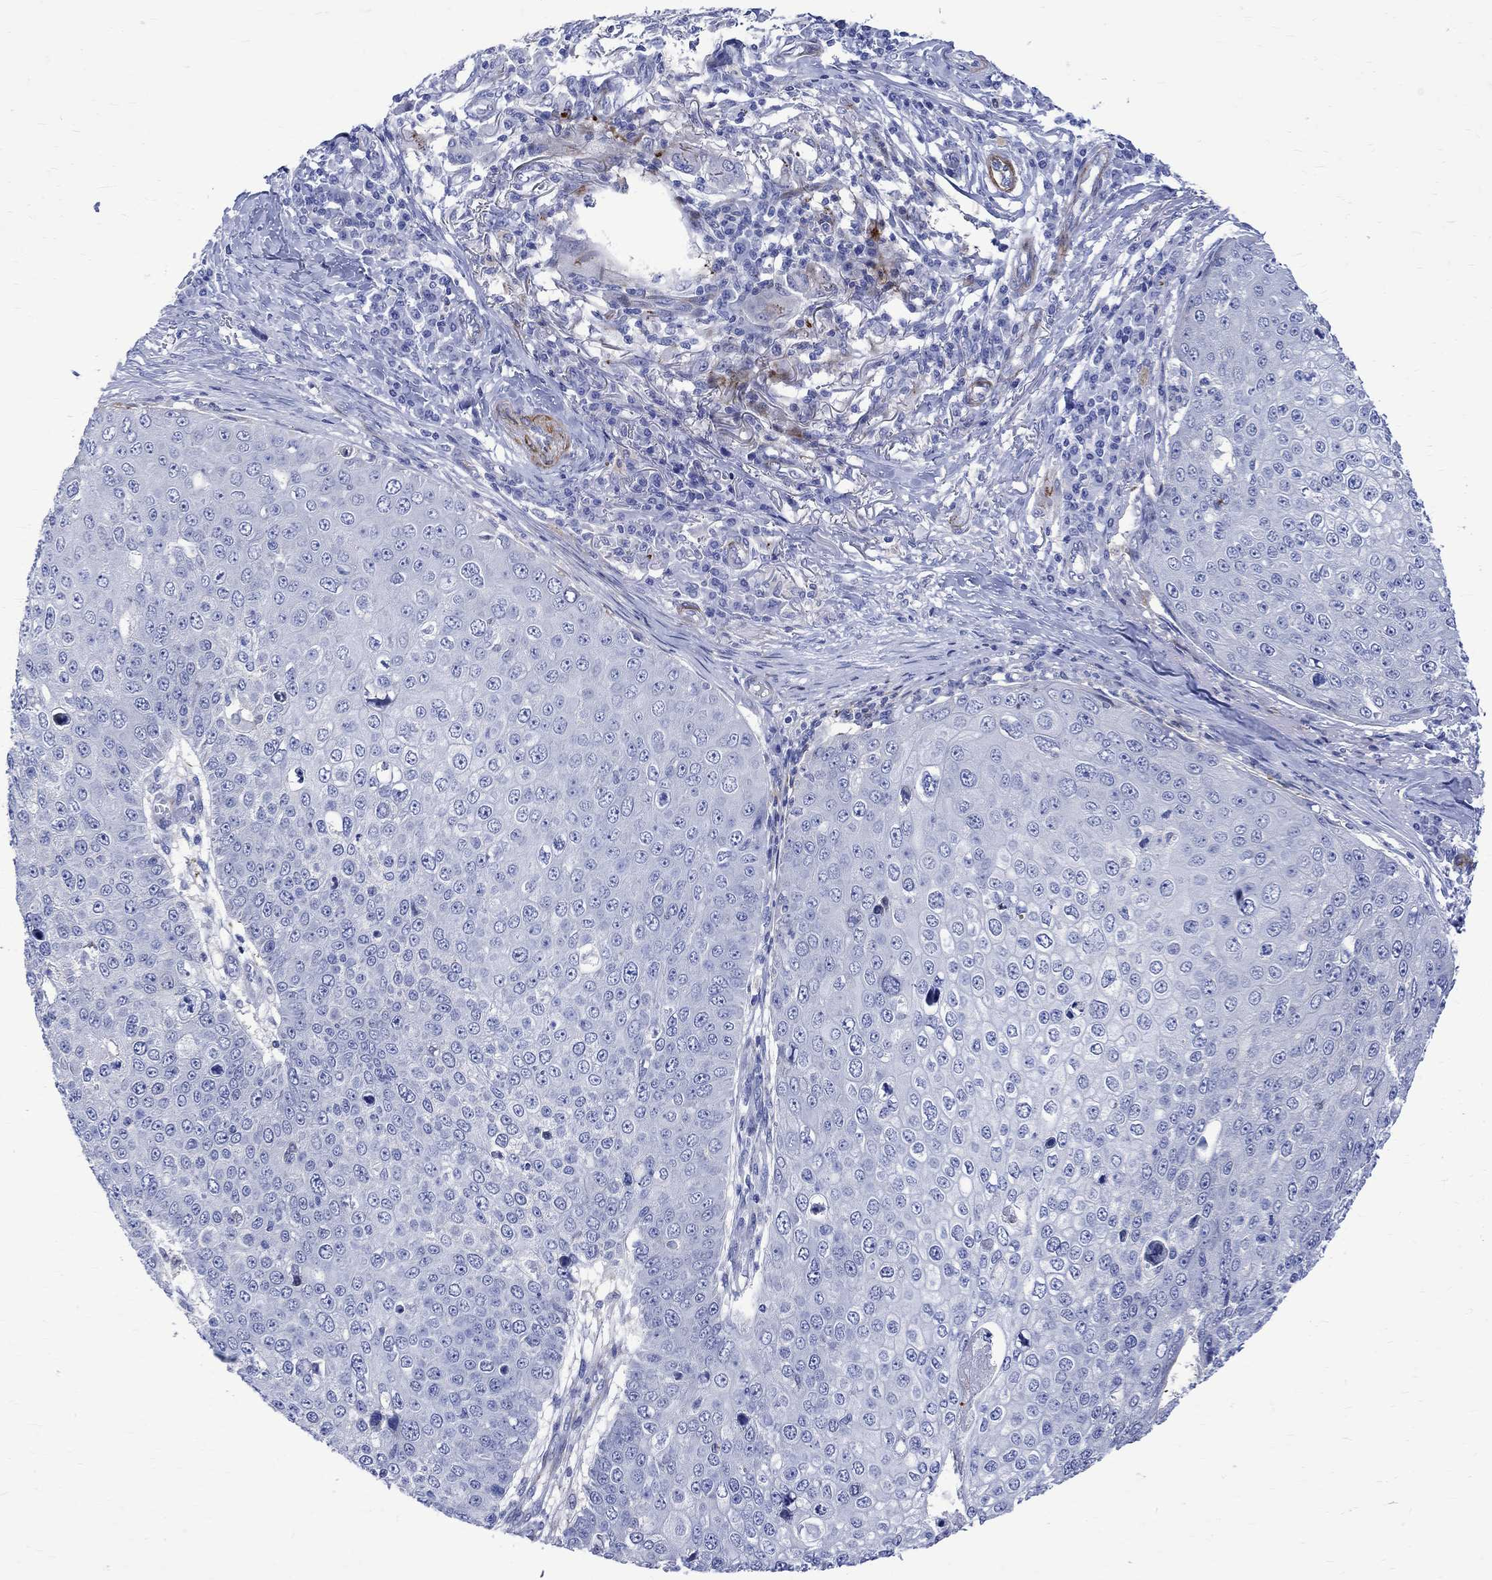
{"staining": {"intensity": "negative", "quantity": "none", "location": "none"}, "tissue": "skin cancer", "cell_type": "Tumor cells", "image_type": "cancer", "snomed": [{"axis": "morphology", "description": "Squamous cell carcinoma, NOS"}, {"axis": "topography", "description": "Skin"}], "caption": "Immunohistochemistry (IHC) photomicrograph of human skin cancer stained for a protein (brown), which demonstrates no expression in tumor cells. (Stains: DAB immunohistochemistry (IHC) with hematoxylin counter stain, Microscopy: brightfield microscopy at high magnification).", "gene": "PARVB", "patient": {"sex": "male", "age": 71}}